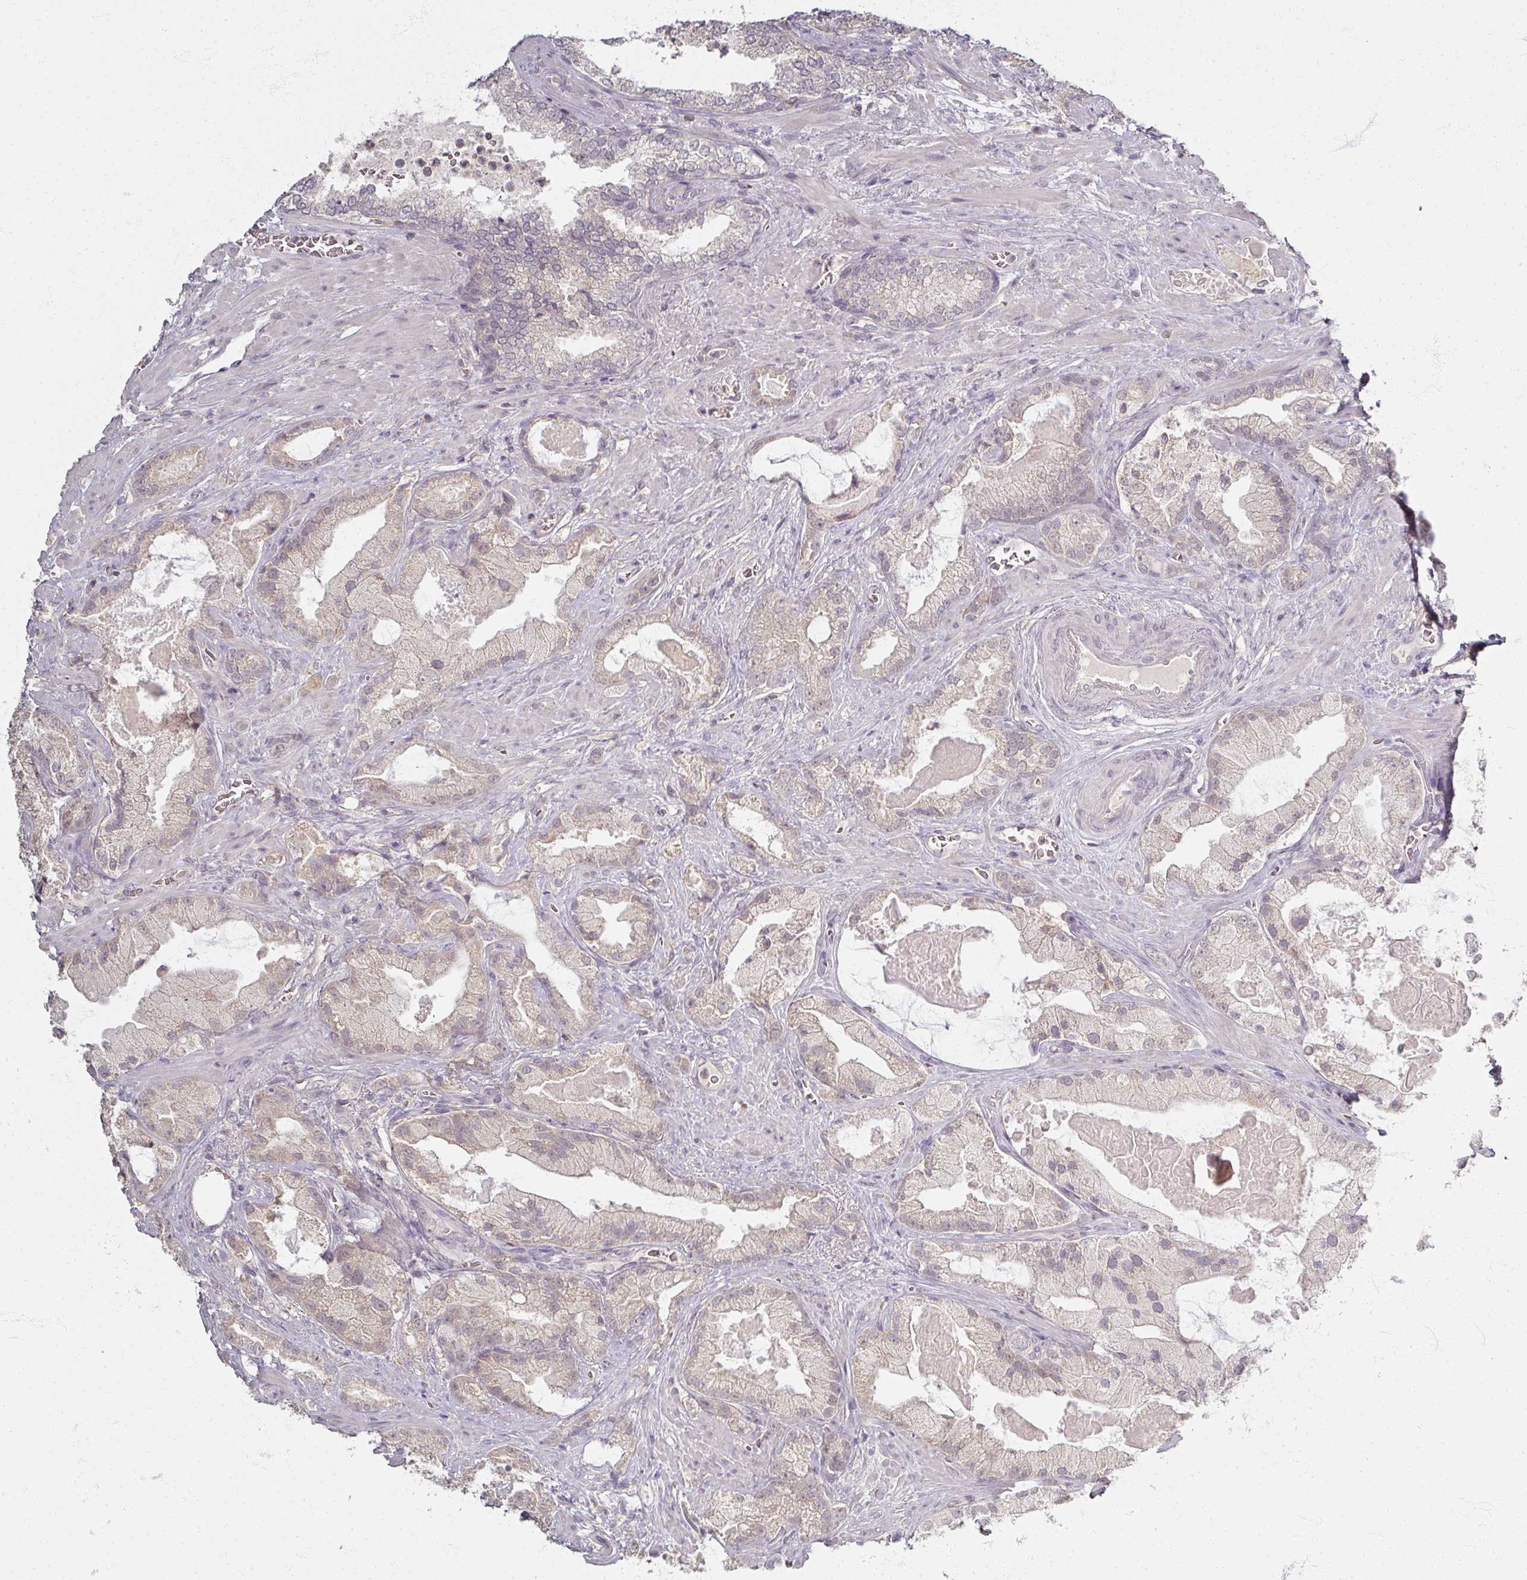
{"staining": {"intensity": "weak", "quantity": "<25%", "location": "cytoplasmic/membranous"}, "tissue": "prostate cancer", "cell_type": "Tumor cells", "image_type": "cancer", "snomed": [{"axis": "morphology", "description": "Adenocarcinoma, High grade"}, {"axis": "topography", "description": "Prostate"}], "caption": "Tumor cells show no significant protein positivity in adenocarcinoma (high-grade) (prostate).", "gene": "SOX11", "patient": {"sex": "male", "age": 68}}